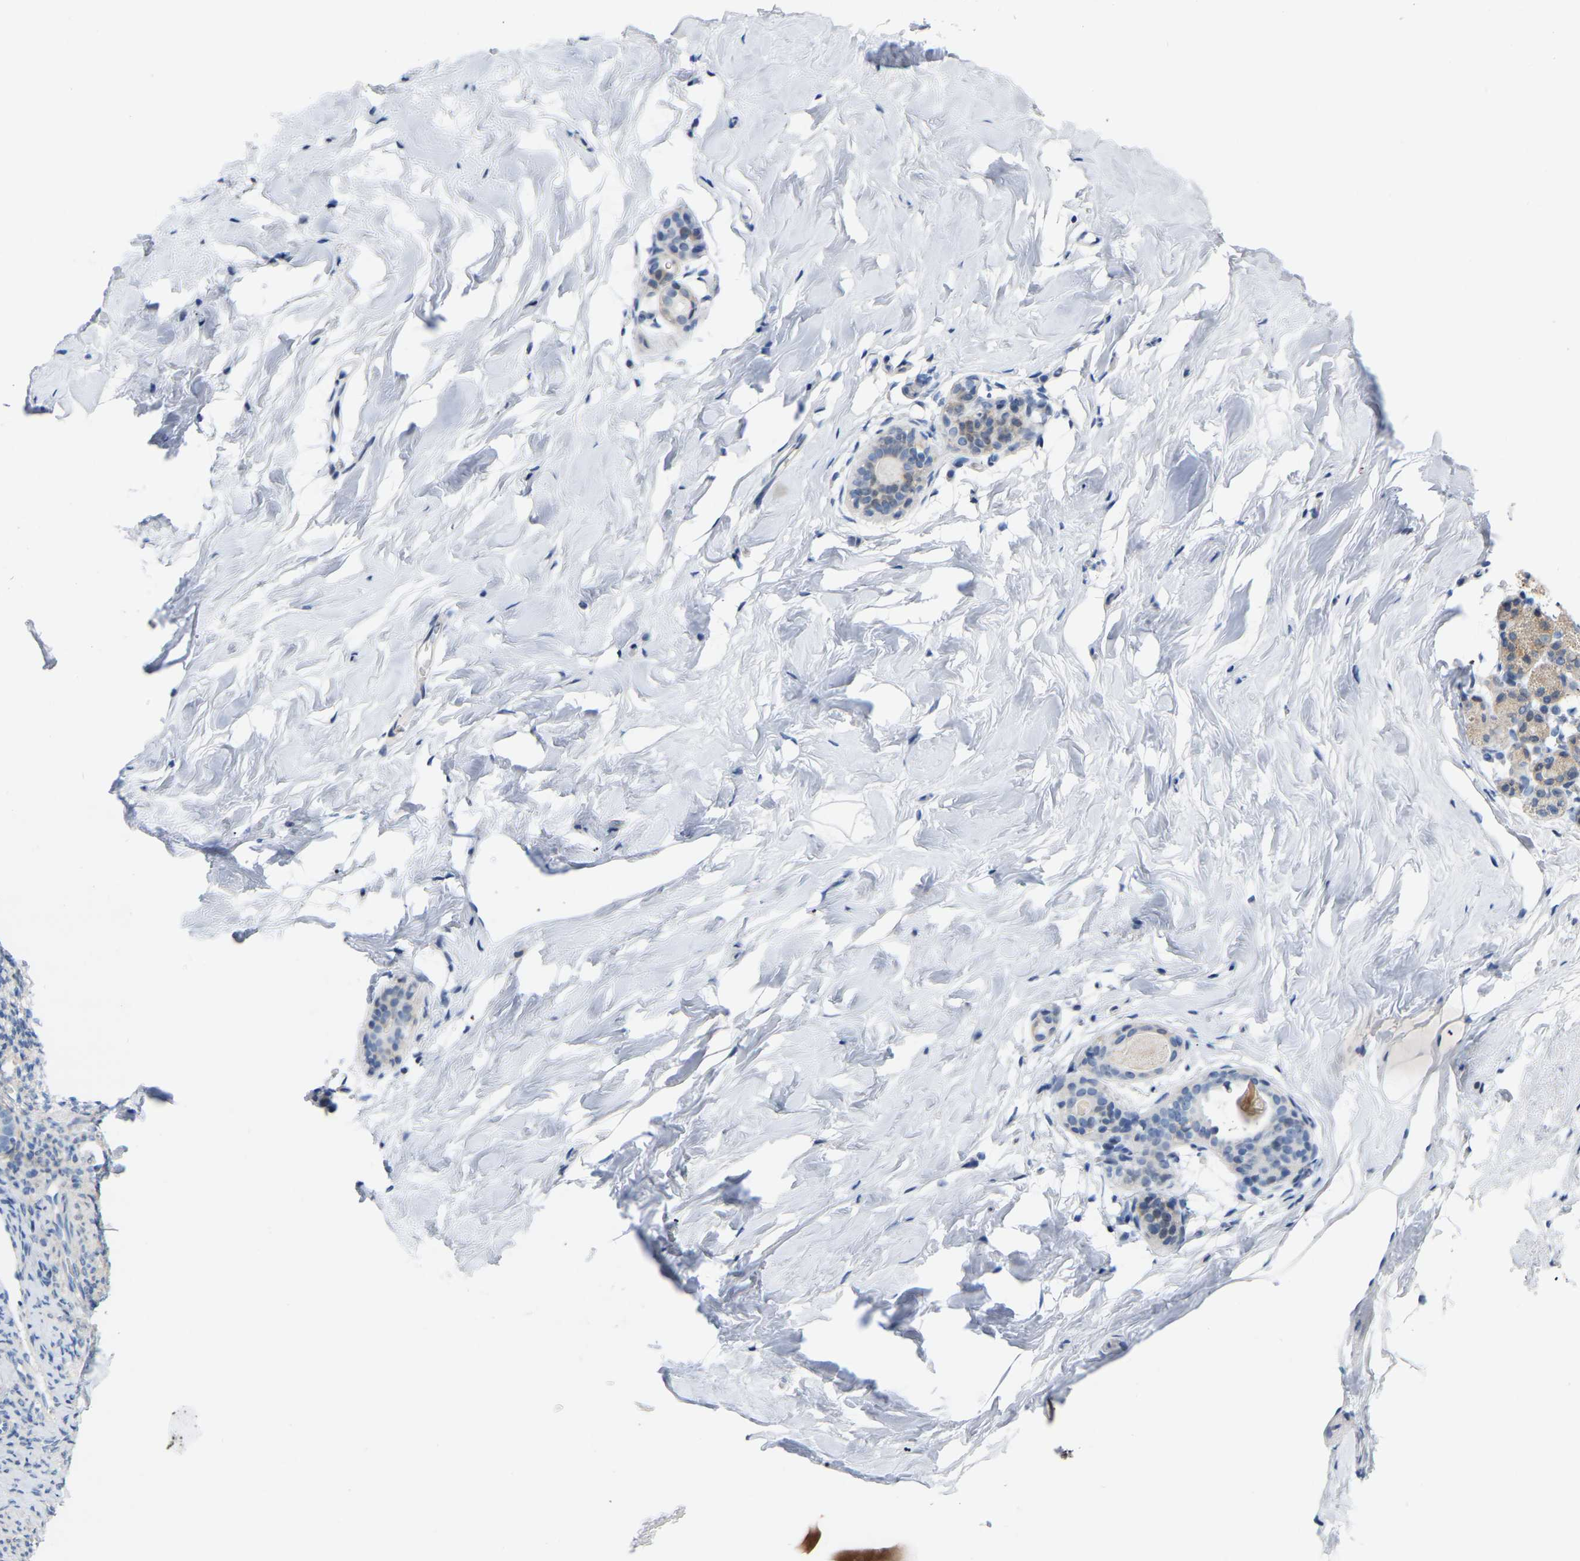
{"staining": {"intensity": "negative", "quantity": "none", "location": "none"}, "tissue": "breast", "cell_type": "Adipocytes", "image_type": "normal", "snomed": [{"axis": "morphology", "description": "Normal tissue, NOS"}, {"axis": "topography", "description": "Breast"}], "caption": "The histopathology image reveals no significant positivity in adipocytes of breast.", "gene": "ABTB2", "patient": {"sex": "female", "age": 62}}